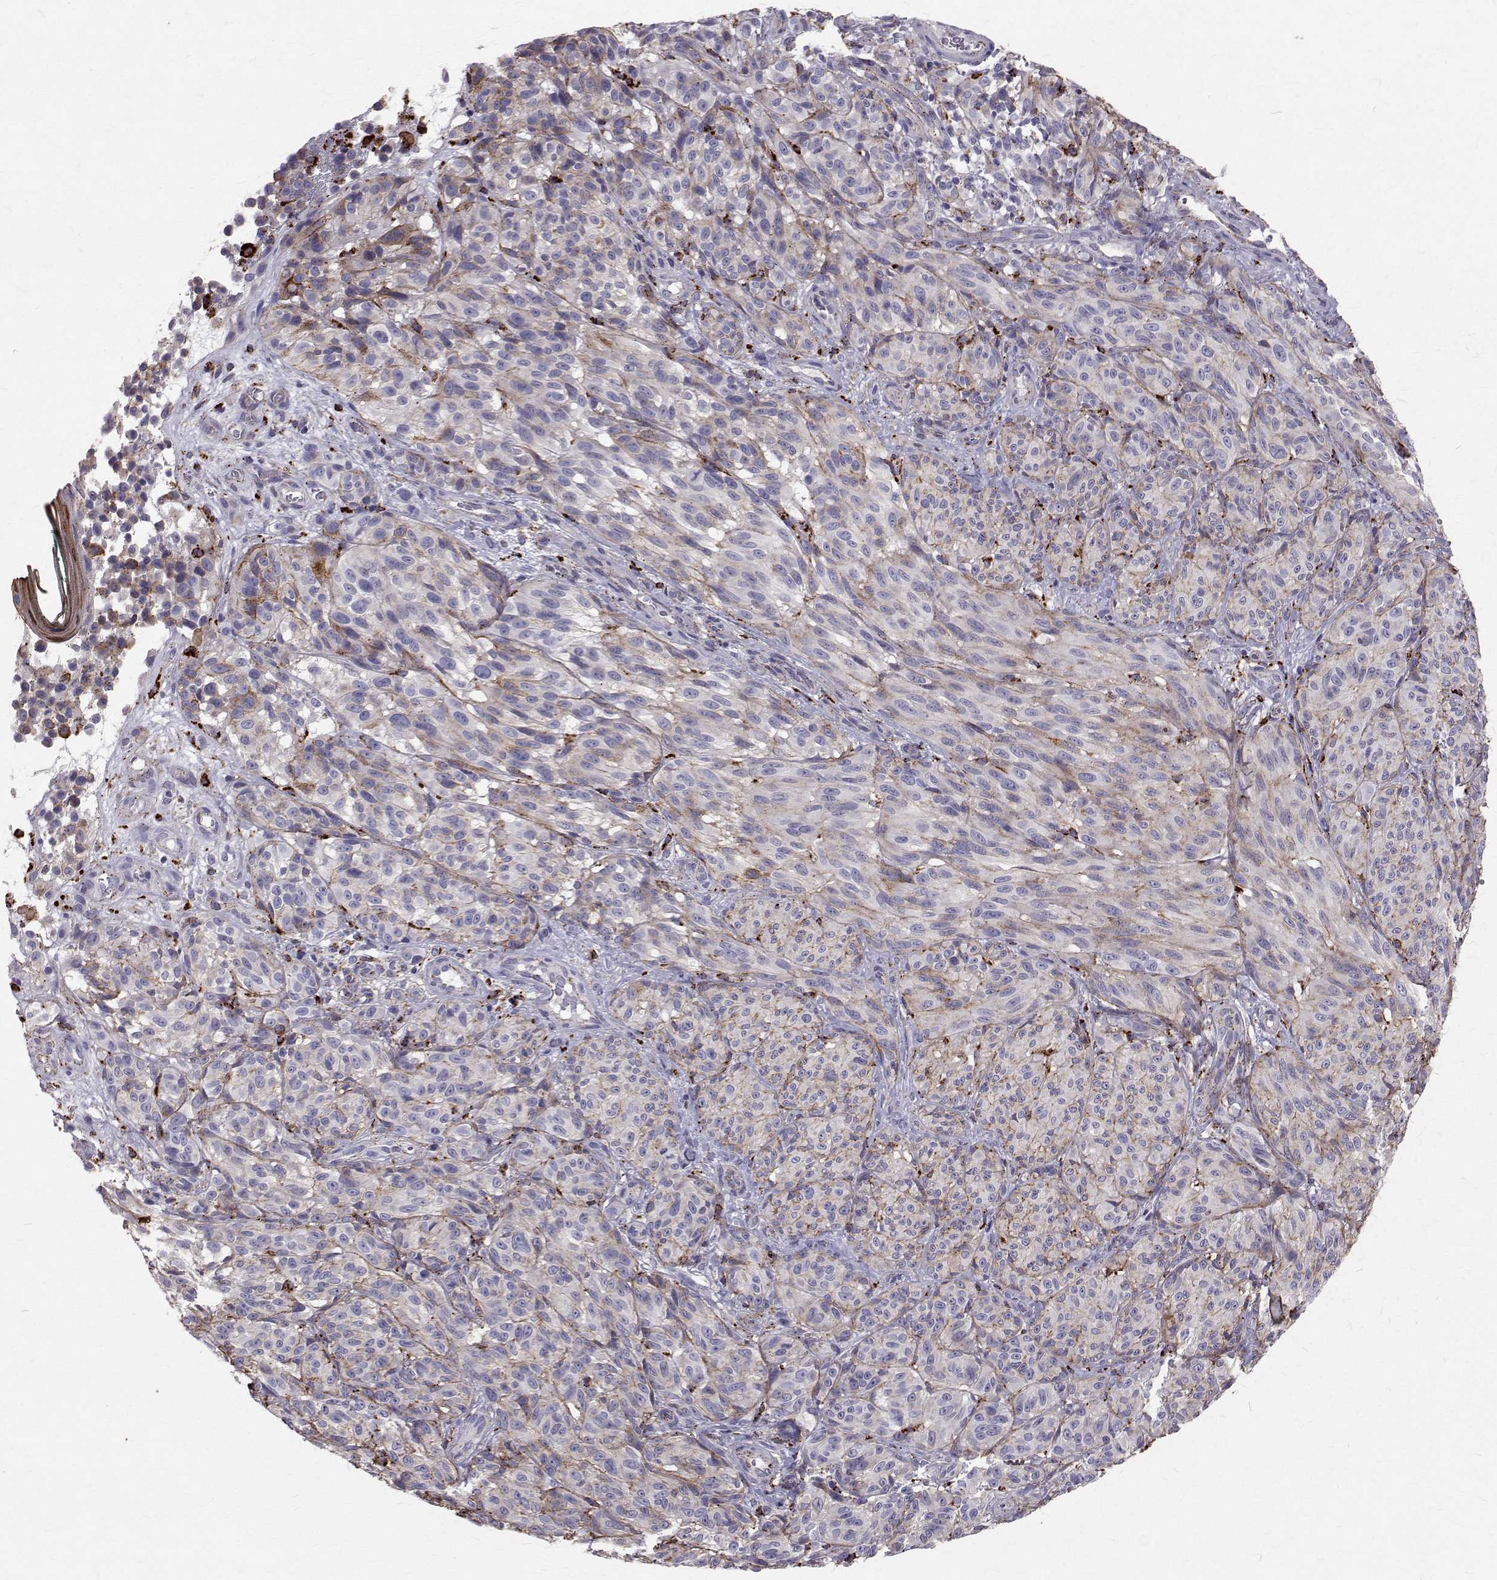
{"staining": {"intensity": "negative", "quantity": "none", "location": "none"}, "tissue": "melanoma", "cell_type": "Tumor cells", "image_type": "cancer", "snomed": [{"axis": "morphology", "description": "Malignant melanoma, NOS"}, {"axis": "topography", "description": "Skin"}], "caption": "There is no significant positivity in tumor cells of malignant melanoma.", "gene": "TPP1", "patient": {"sex": "female", "age": 85}}